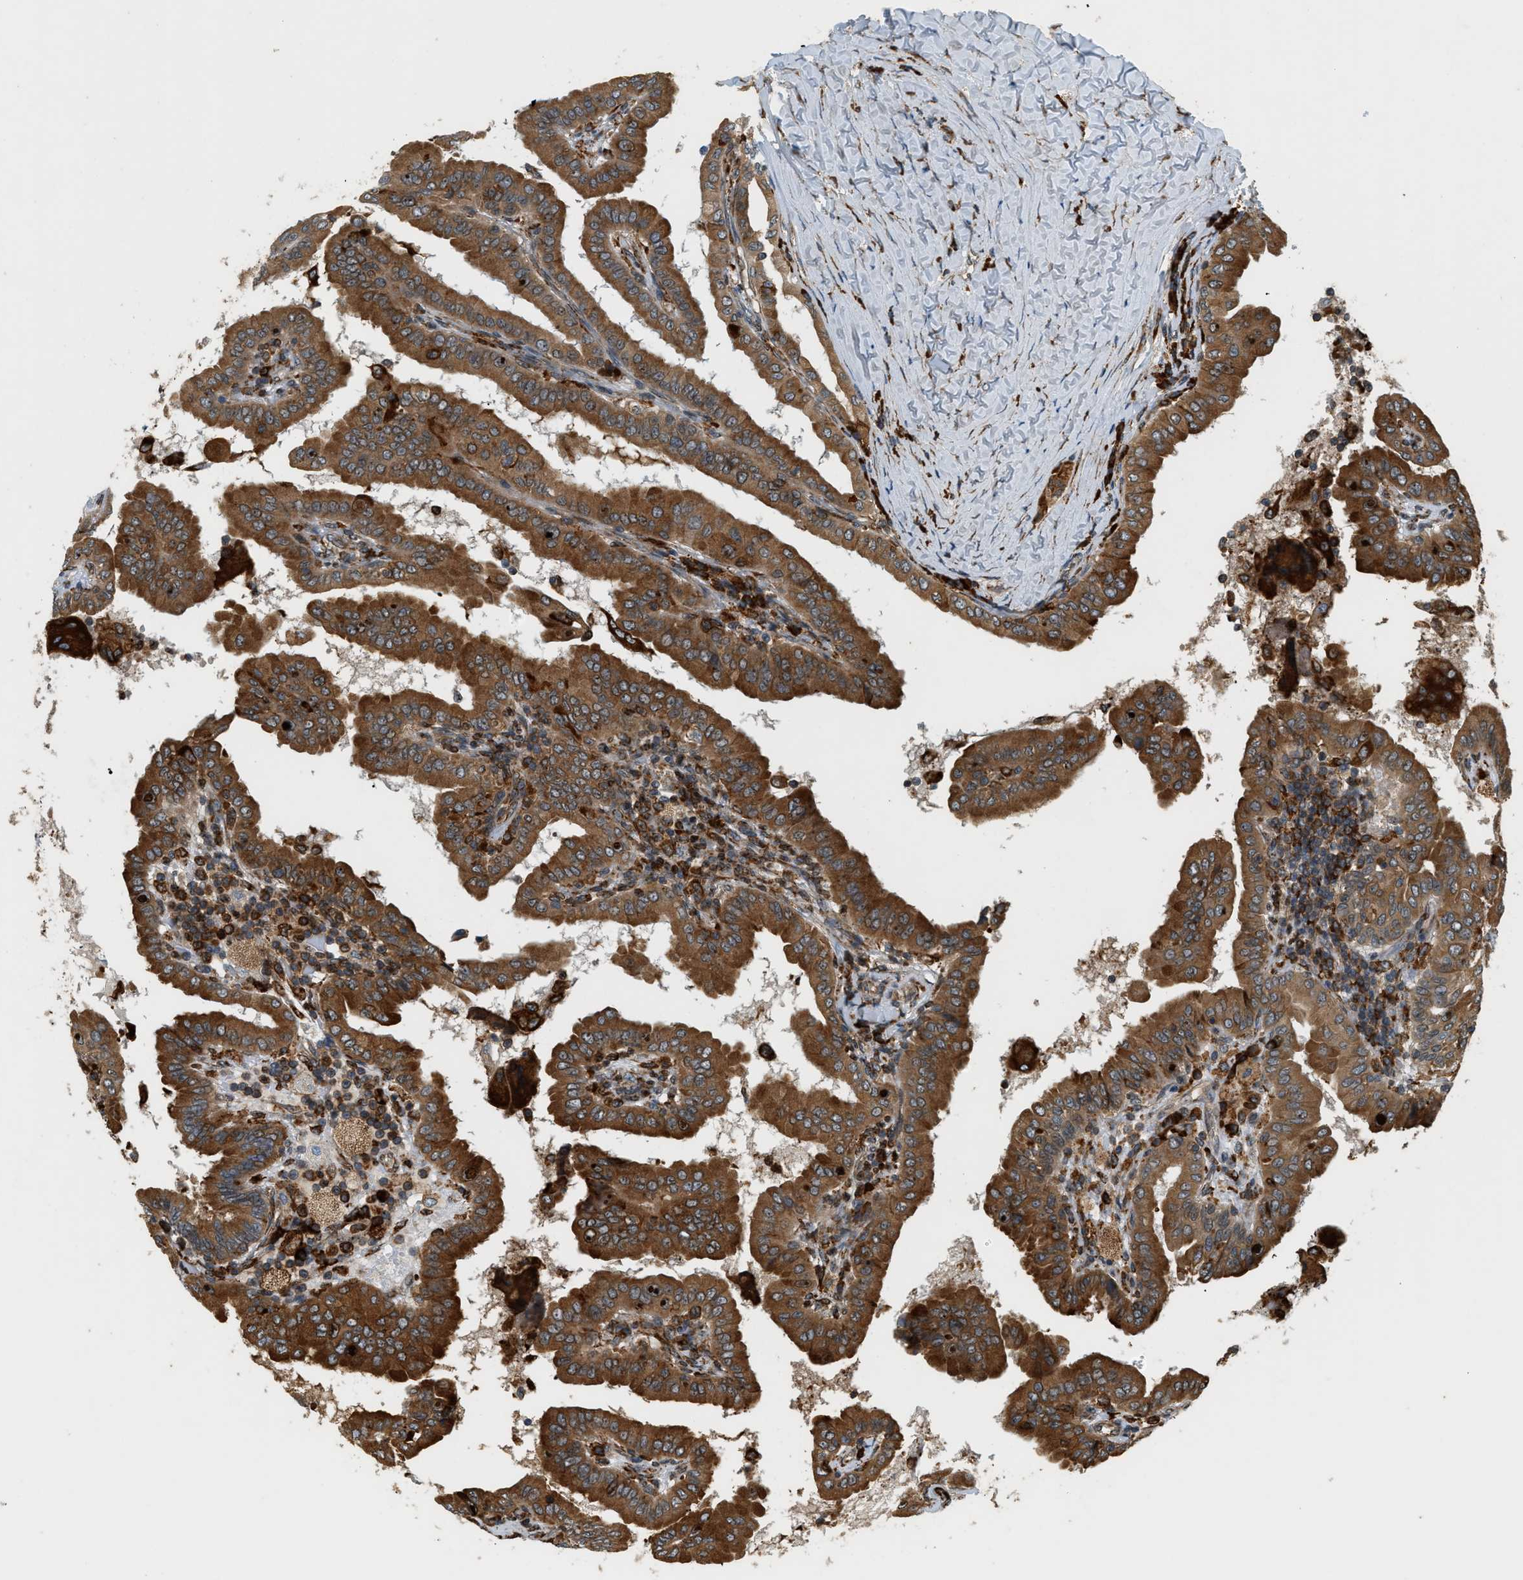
{"staining": {"intensity": "strong", "quantity": ">75%", "location": "cytoplasmic/membranous"}, "tissue": "thyroid cancer", "cell_type": "Tumor cells", "image_type": "cancer", "snomed": [{"axis": "morphology", "description": "Papillary adenocarcinoma, NOS"}, {"axis": "topography", "description": "Thyroid gland"}], "caption": "Papillary adenocarcinoma (thyroid) stained with a brown dye demonstrates strong cytoplasmic/membranous positive staining in about >75% of tumor cells.", "gene": "SEMA4D", "patient": {"sex": "male", "age": 33}}